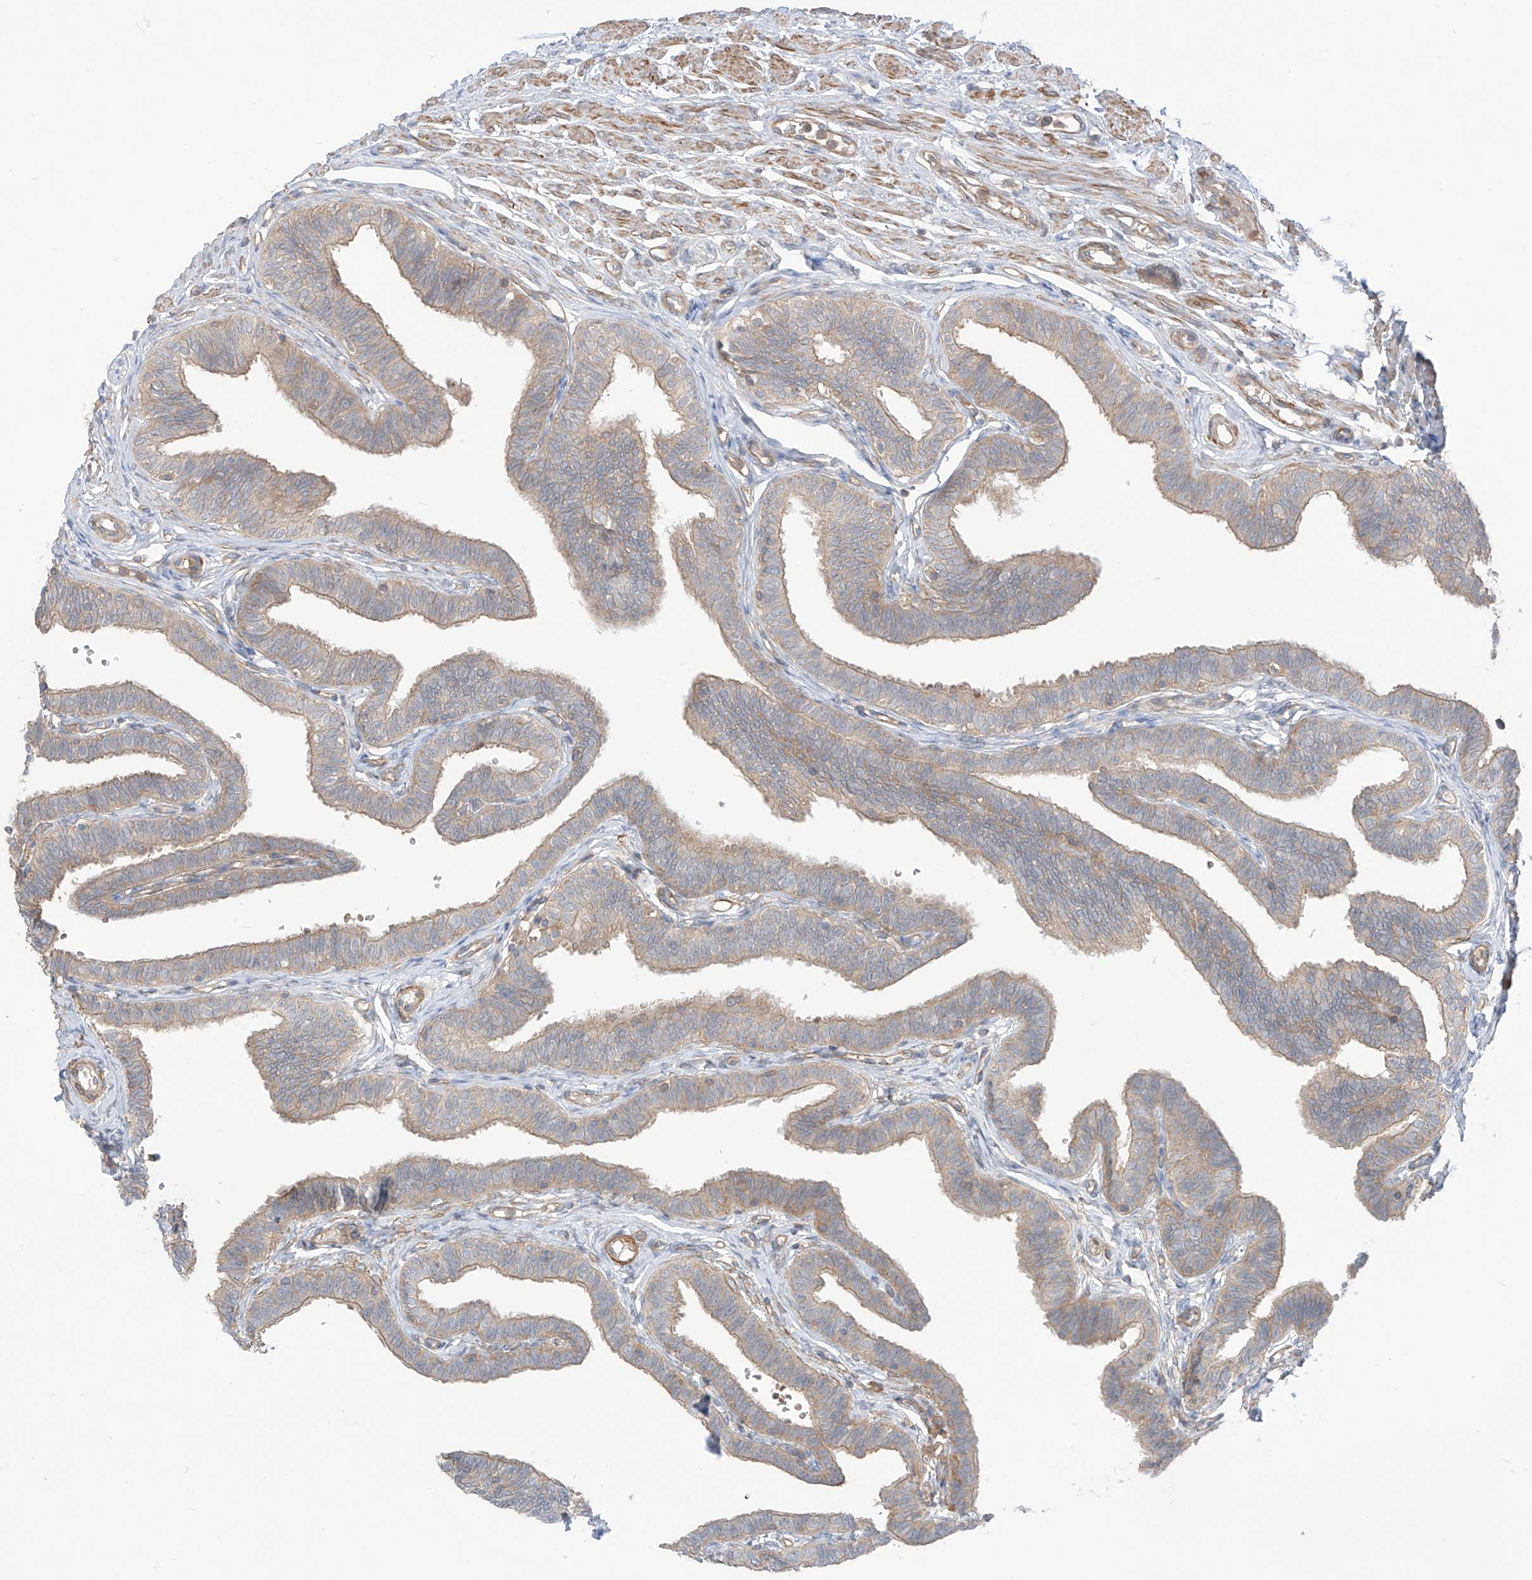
{"staining": {"intensity": "weak", "quantity": "25%-75%", "location": "cytoplasmic/membranous"}, "tissue": "fallopian tube", "cell_type": "Glandular cells", "image_type": "normal", "snomed": [{"axis": "morphology", "description": "Normal tissue, NOS"}, {"axis": "topography", "description": "Fallopian tube"}, {"axis": "topography", "description": "Ovary"}], "caption": "DAB immunohistochemical staining of benign fallopian tube exhibits weak cytoplasmic/membranous protein staining in about 25%-75% of glandular cells. (DAB (3,3'-diaminobenzidine) IHC, brown staining for protein, blue staining for nuclei).", "gene": "TRMU", "patient": {"sex": "female", "age": 23}}